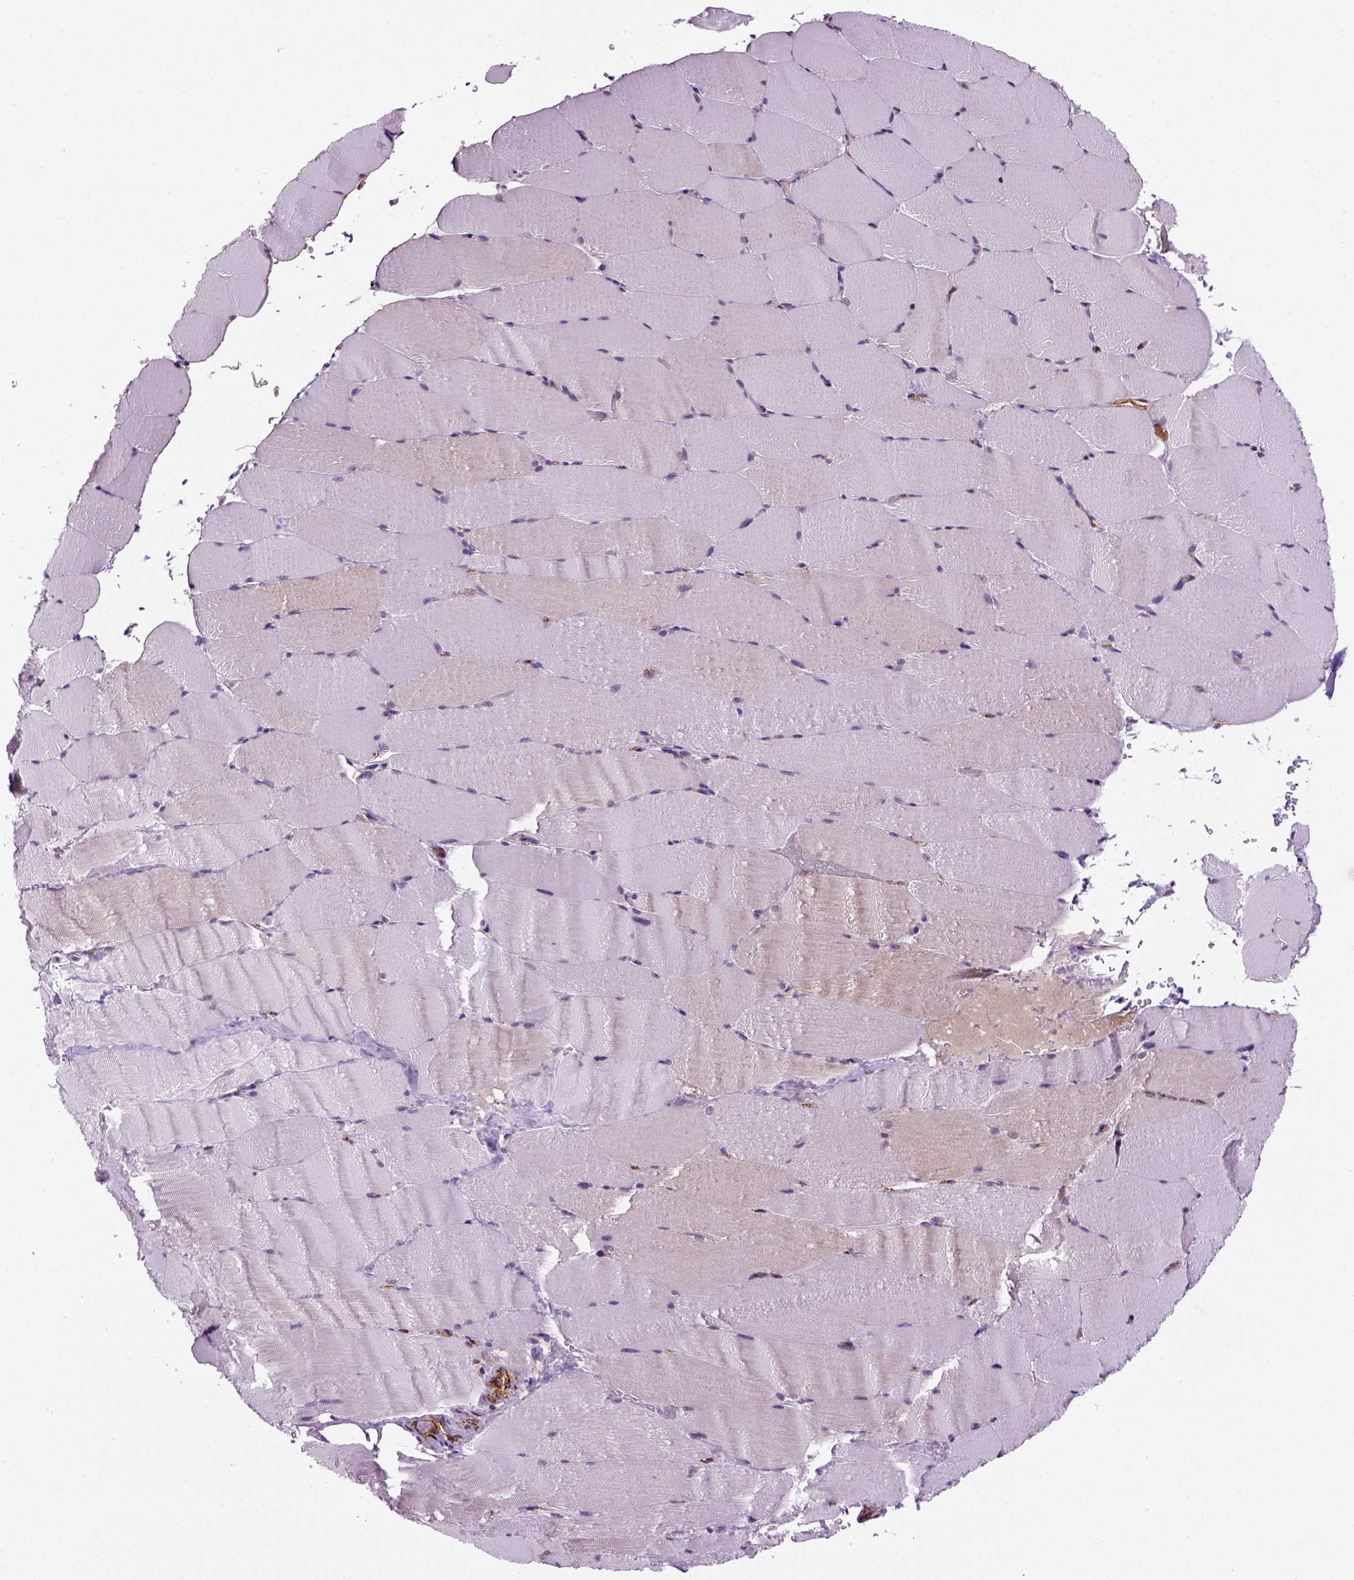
{"staining": {"intensity": "negative", "quantity": "none", "location": "none"}, "tissue": "skeletal muscle", "cell_type": "Myocytes", "image_type": "normal", "snomed": [{"axis": "morphology", "description": "Normal tissue, NOS"}, {"axis": "topography", "description": "Skeletal muscle"}], "caption": "Immunohistochemistry image of normal skeletal muscle: skeletal muscle stained with DAB displays no significant protein expression in myocytes.", "gene": "VWF", "patient": {"sex": "female", "age": 37}}